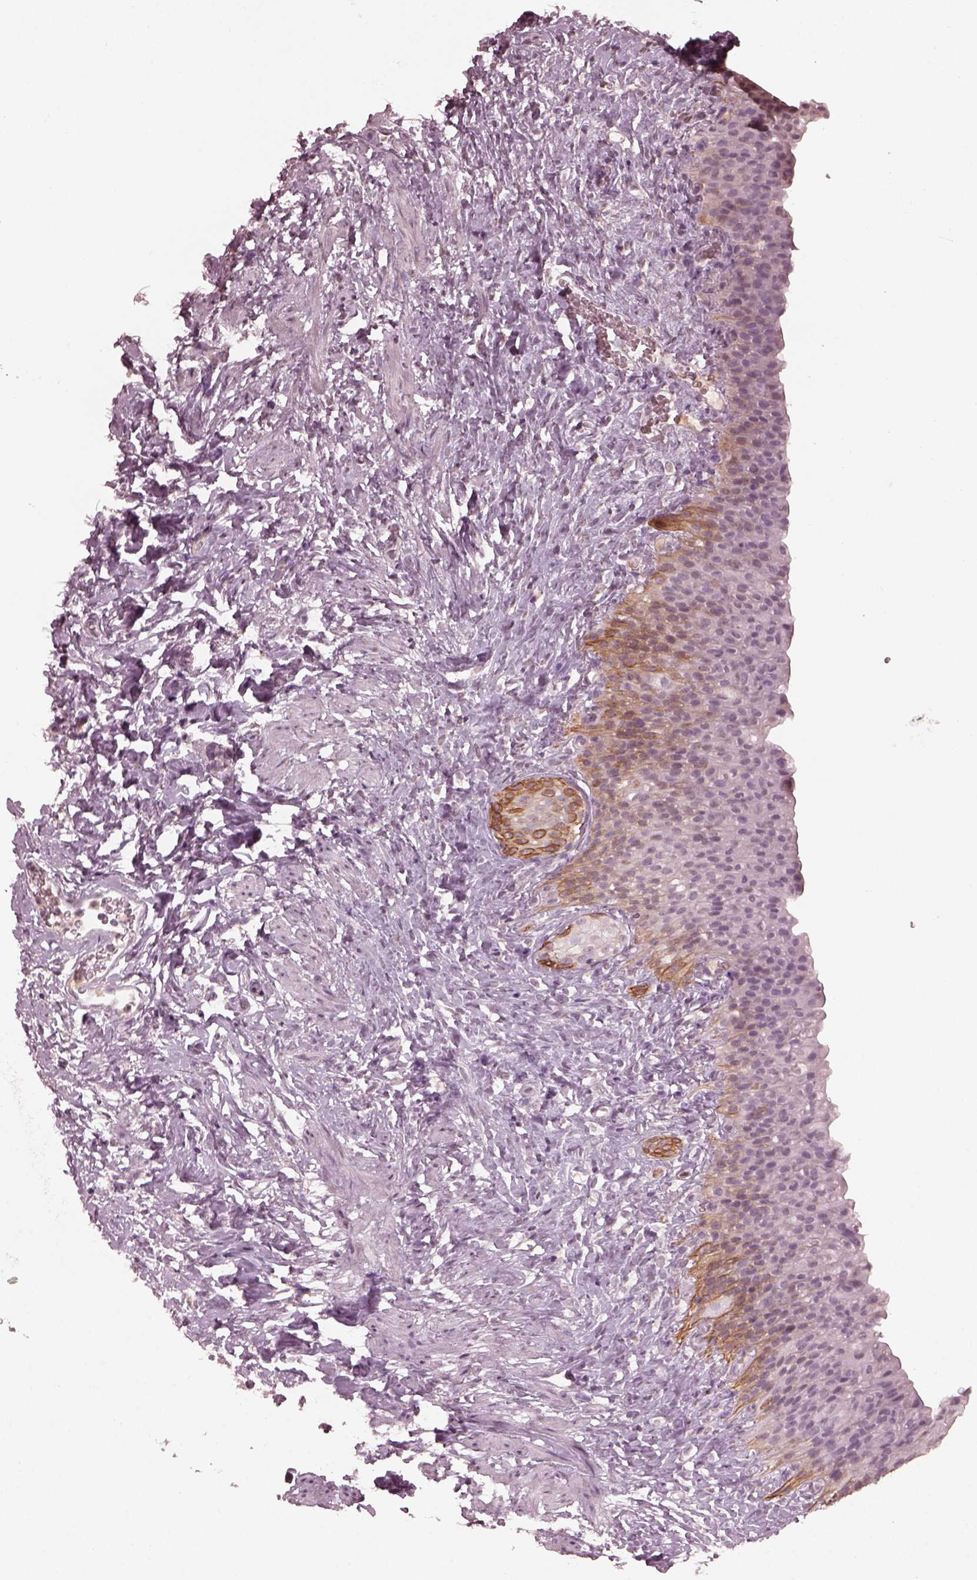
{"staining": {"intensity": "strong", "quantity": "<25%", "location": "cytoplasmic/membranous"}, "tissue": "urinary bladder", "cell_type": "Urothelial cells", "image_type": "normal", "snomed": [{"axis": "morphology", "description": "Normal tissue, NOS"}, {"axis": "topography", "description": "Urinary bladder"}], "caption": "Urinary bladder stained for a protein (brown) demonstrates strong cytoplasmic/membranous positive positivity in about <25% of urothelial cells.", "gene": "KRT79", "patient": {"sex": "male", "age": 76}}